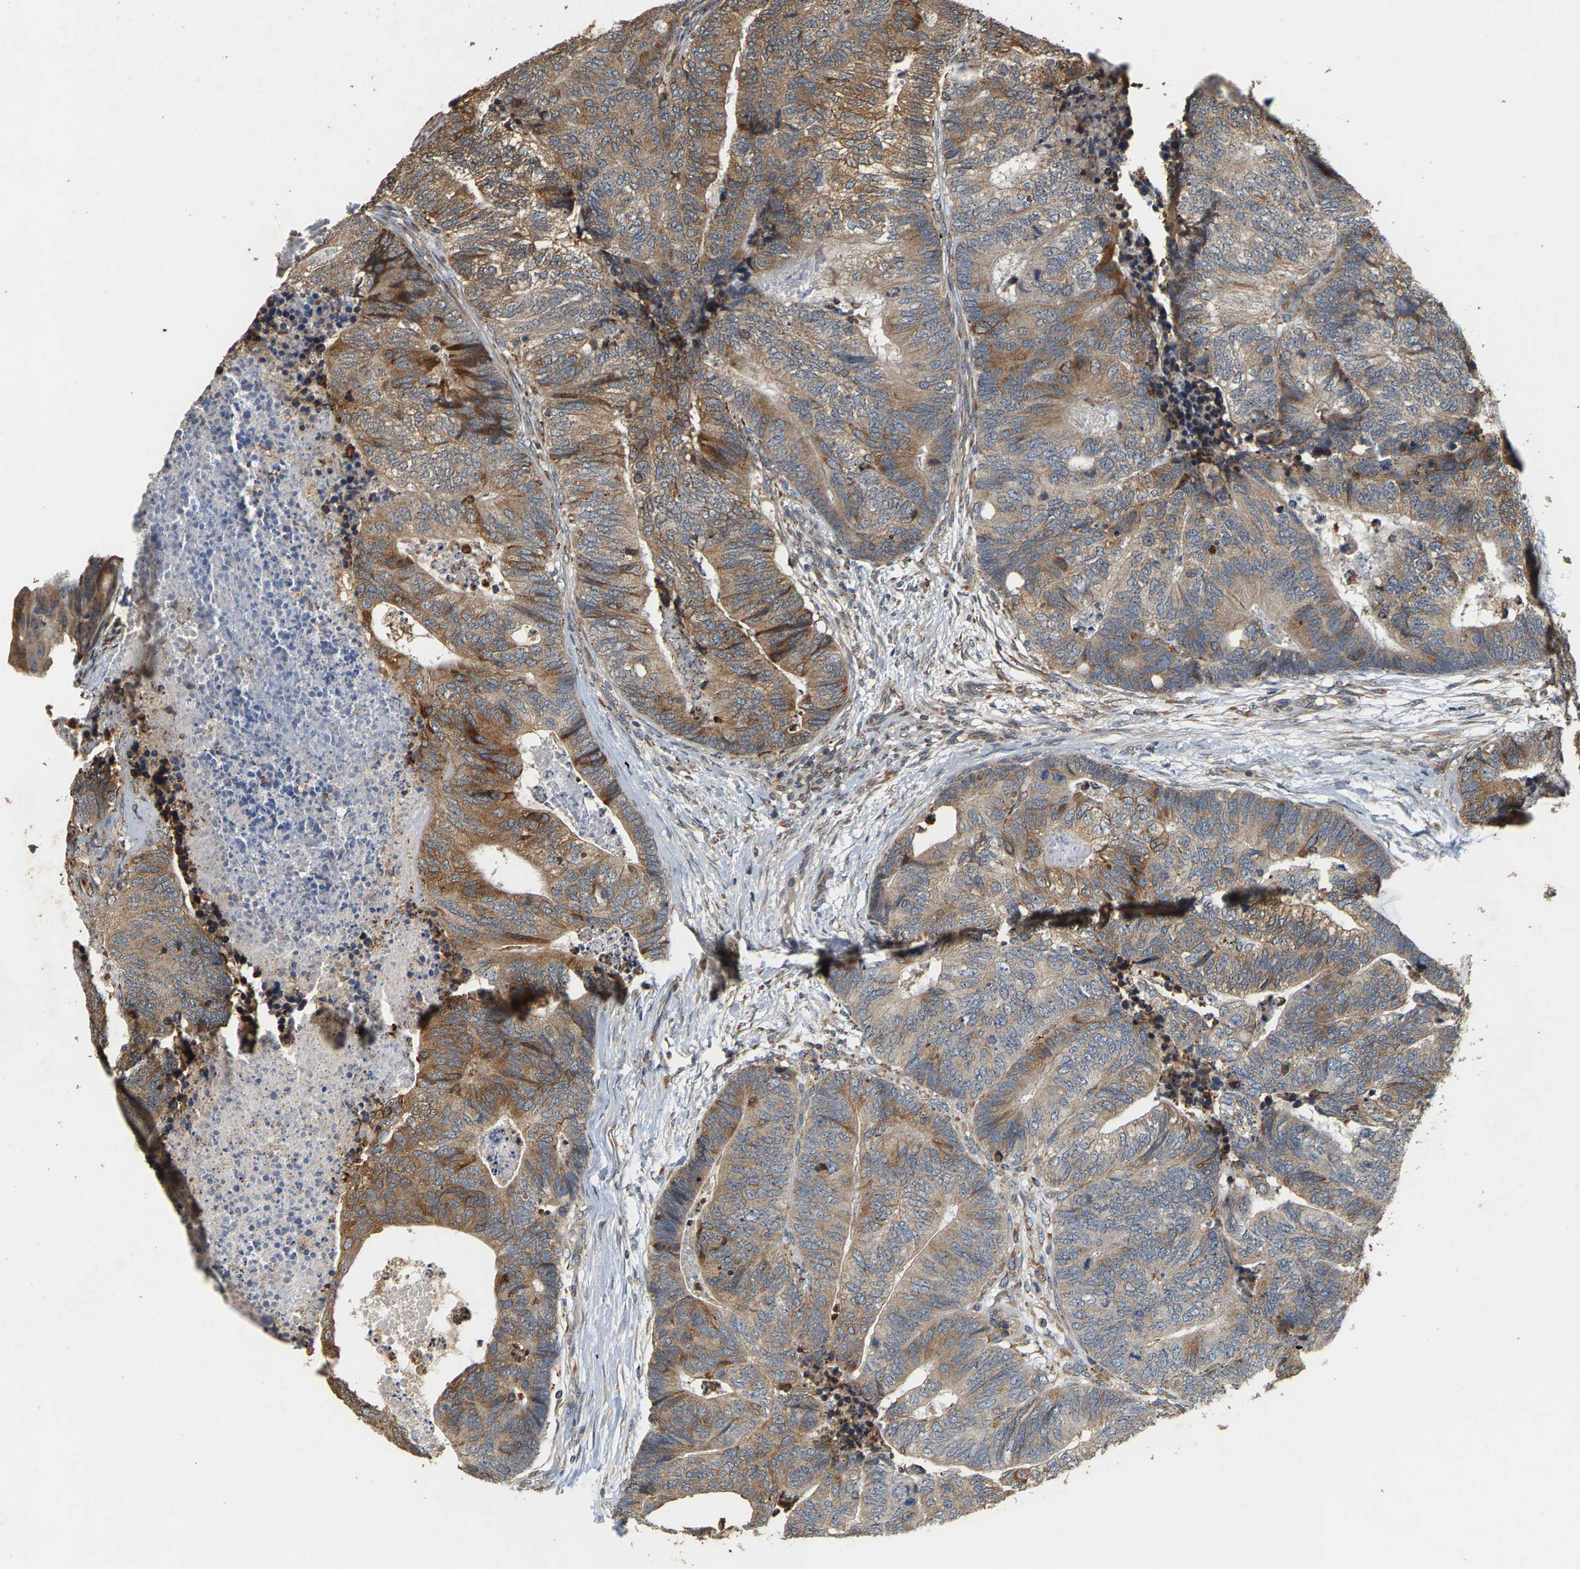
{"staining": {"intensity": "moderate", "quantity": ">75%", "location": "cytoplasmic/membranous"}, "tissue": "colorectal cancer", "cell_type": "Tumor cells", "image_type": "cancer", "snomed": [{"axis": "morphology", "description": "Adenocarcinoma, NOS"}, {"axis": "topography", "description": "Colon"}], "caption": "Approximately >75% of tumor cells in human colorectal adenocarcinoma reveal moderate cytoplasmic/membranous protein staining as visualized by brown immunohistochemical staining.", "gene": "CIDEC", "patient": {"sex": "female", "age": 67}}